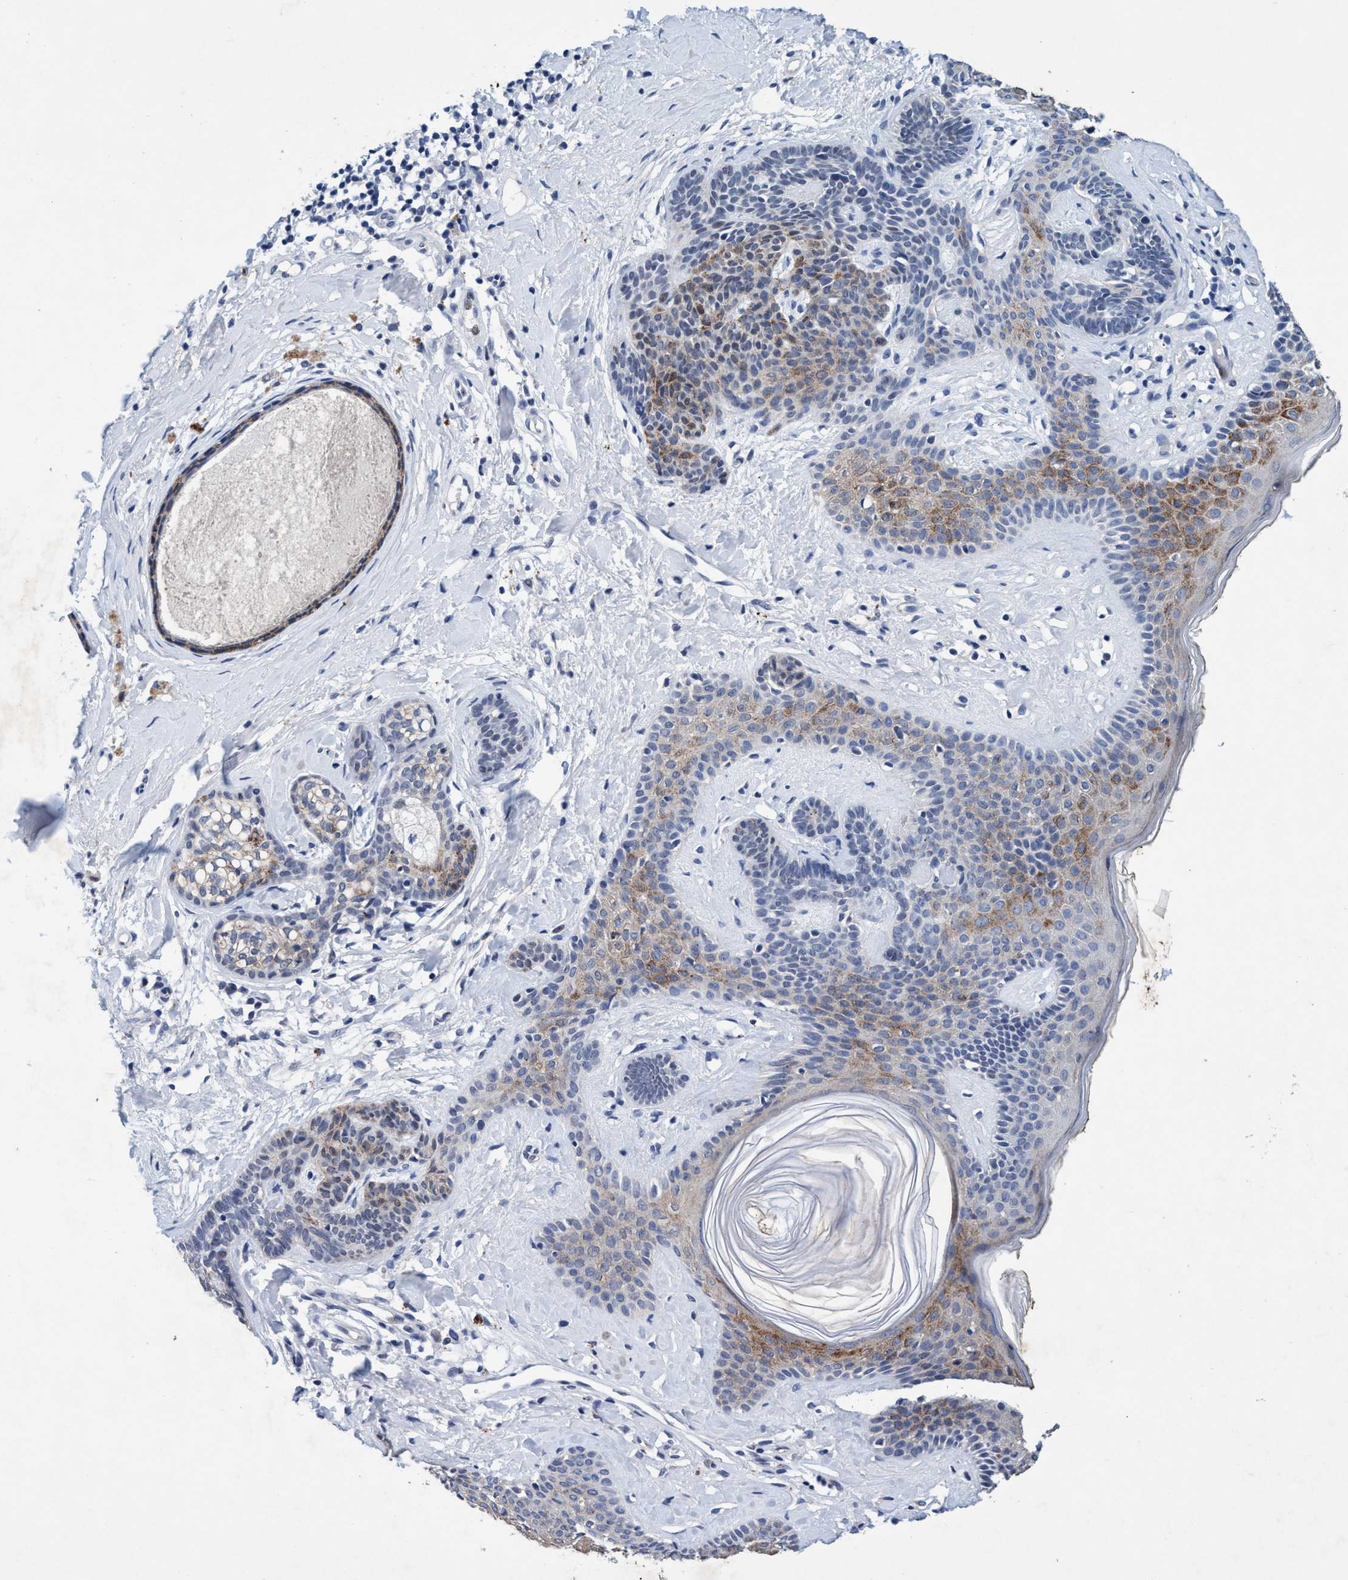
{"staining": {"intensity": "moderate", "quantity": "25%-75%", "location": "cytoplasmic/membranous"}, "tissue": "skin cancer", "cell_type": "Tumor cells", "image_type": "cancer", "snomed": [{"axis": "morphology", "description": "Developmental malformation"}, {"axis": "morphology", "description": "Basal cell carcinoma"}, {"axis": "topography", "description": "Skin"}], "caption": "High-power microscopy captured an IHC photomicrograph of skin cancer (basal cell carcinoma), revealing moderate cytoplasmic/membranous positivity in approximately 25%-75% of tumor cells.", "gene": "GRB14", "patient": {"sex": "female", "age": 62}}